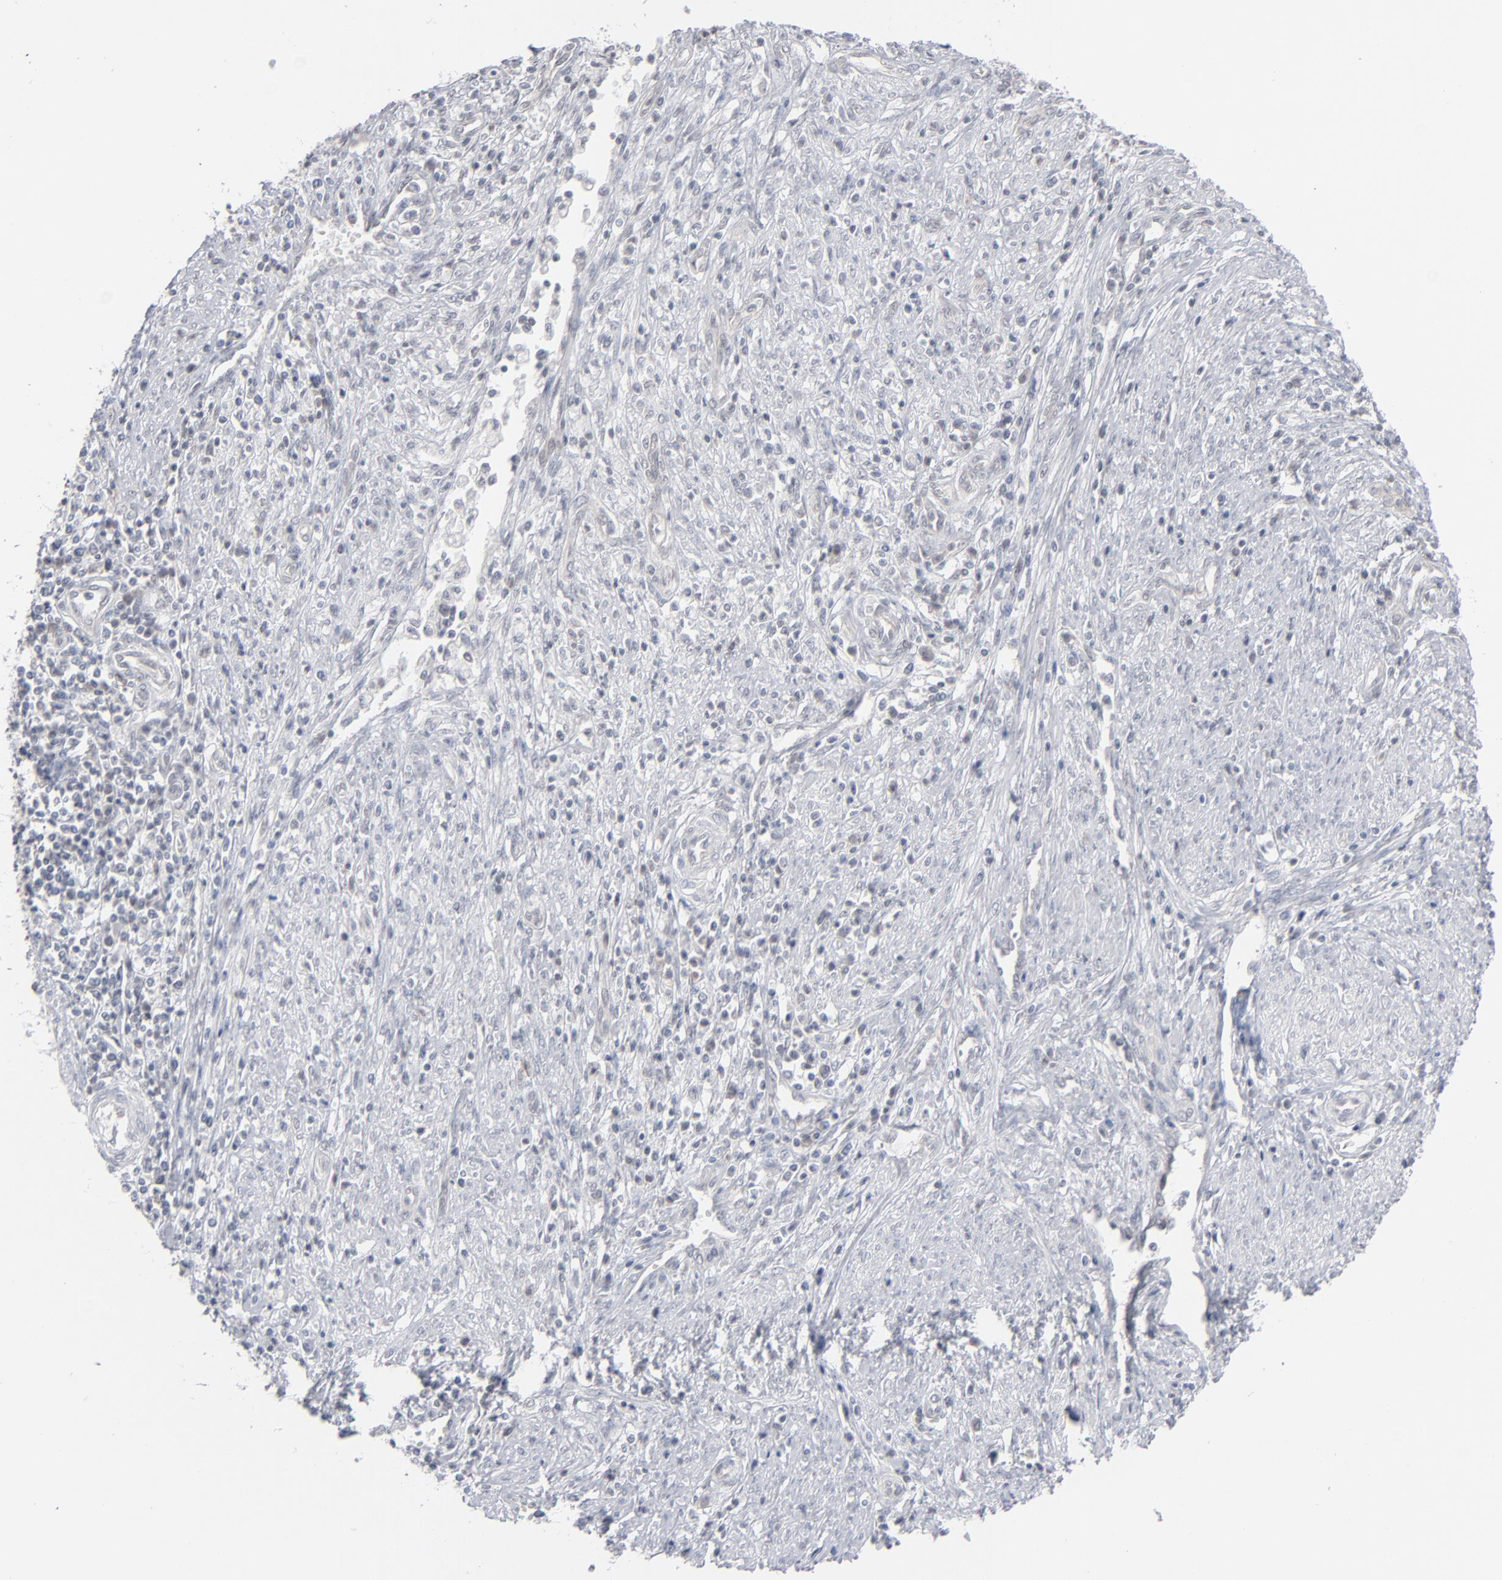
{"staining": {"intensity": "negative", "quantity": "none", "location": "none"}, "tissue": "cervical cancer", "cell_type": "Tumor cells", "image_type": "cancer", "snomed": [{"axis": "morphology", "description": "Adenocarcinoma, NOS"}, {"axis": "topography", "description": "Cervix"}], "caption": "Image shows no protein staining in tumor cells of adenocarcinoma (cervical) tissue.", "gene": "POF1B", "patient": {"sex": "female", "age": 36}}